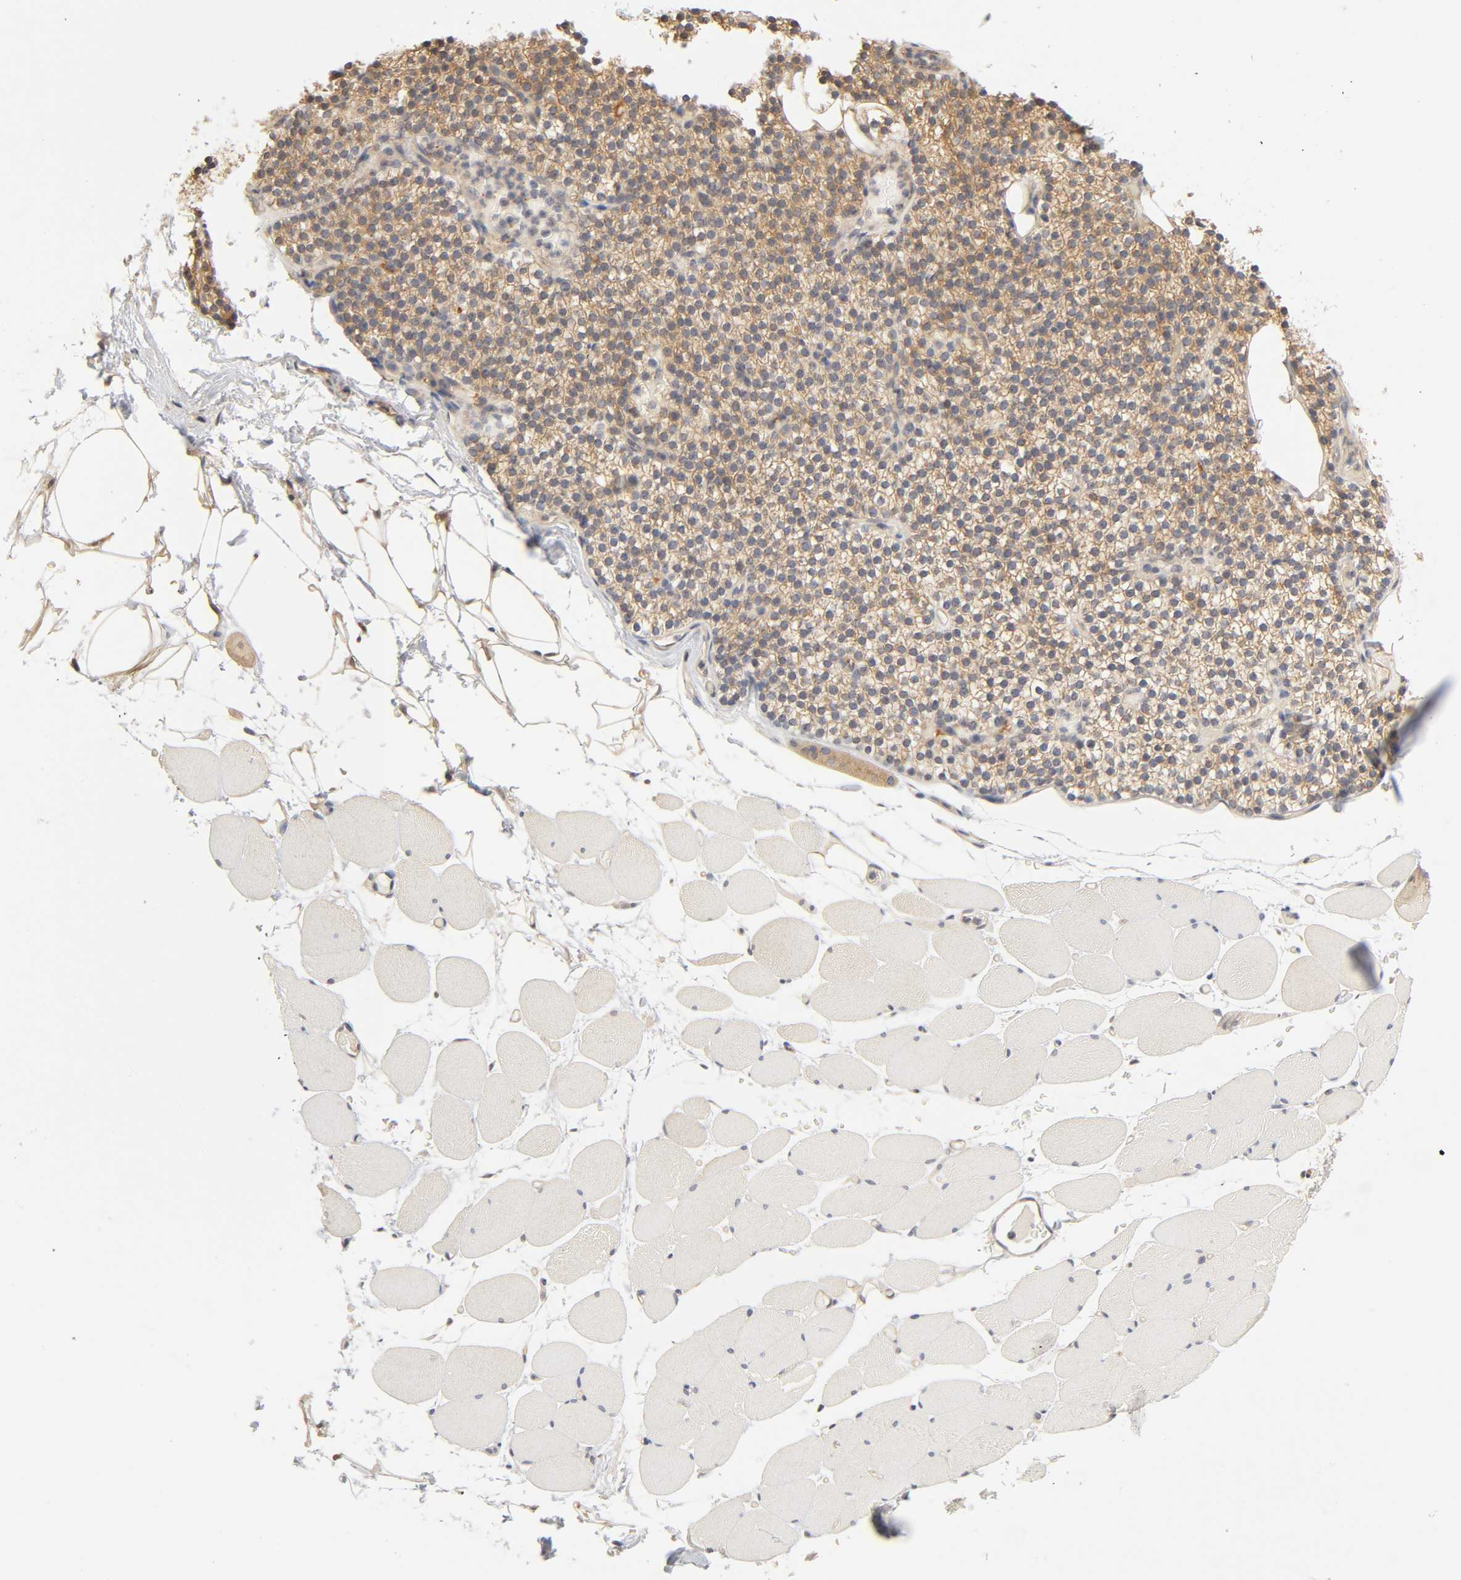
{"staining": {"intensity": "negative", "quantity": "none", "location": "none"}, "tissue": "skeletal muscle", "cell_type": "Myocytes", "image_type": "normal", "snomed": [{"axis": "morphology", "description": "Normal tissue, NOS"}, {"axis": "topography", "description": "Skeletal muscle"}, {"axis": "topography", "description": "Parathyroid gland"}], "caption": "Protein analysis of normal skeletal muscle demonstrates no significant positivity in myocytes.", "gene": "PDE5A", "patient": {"sex": "female", "age": 37}}